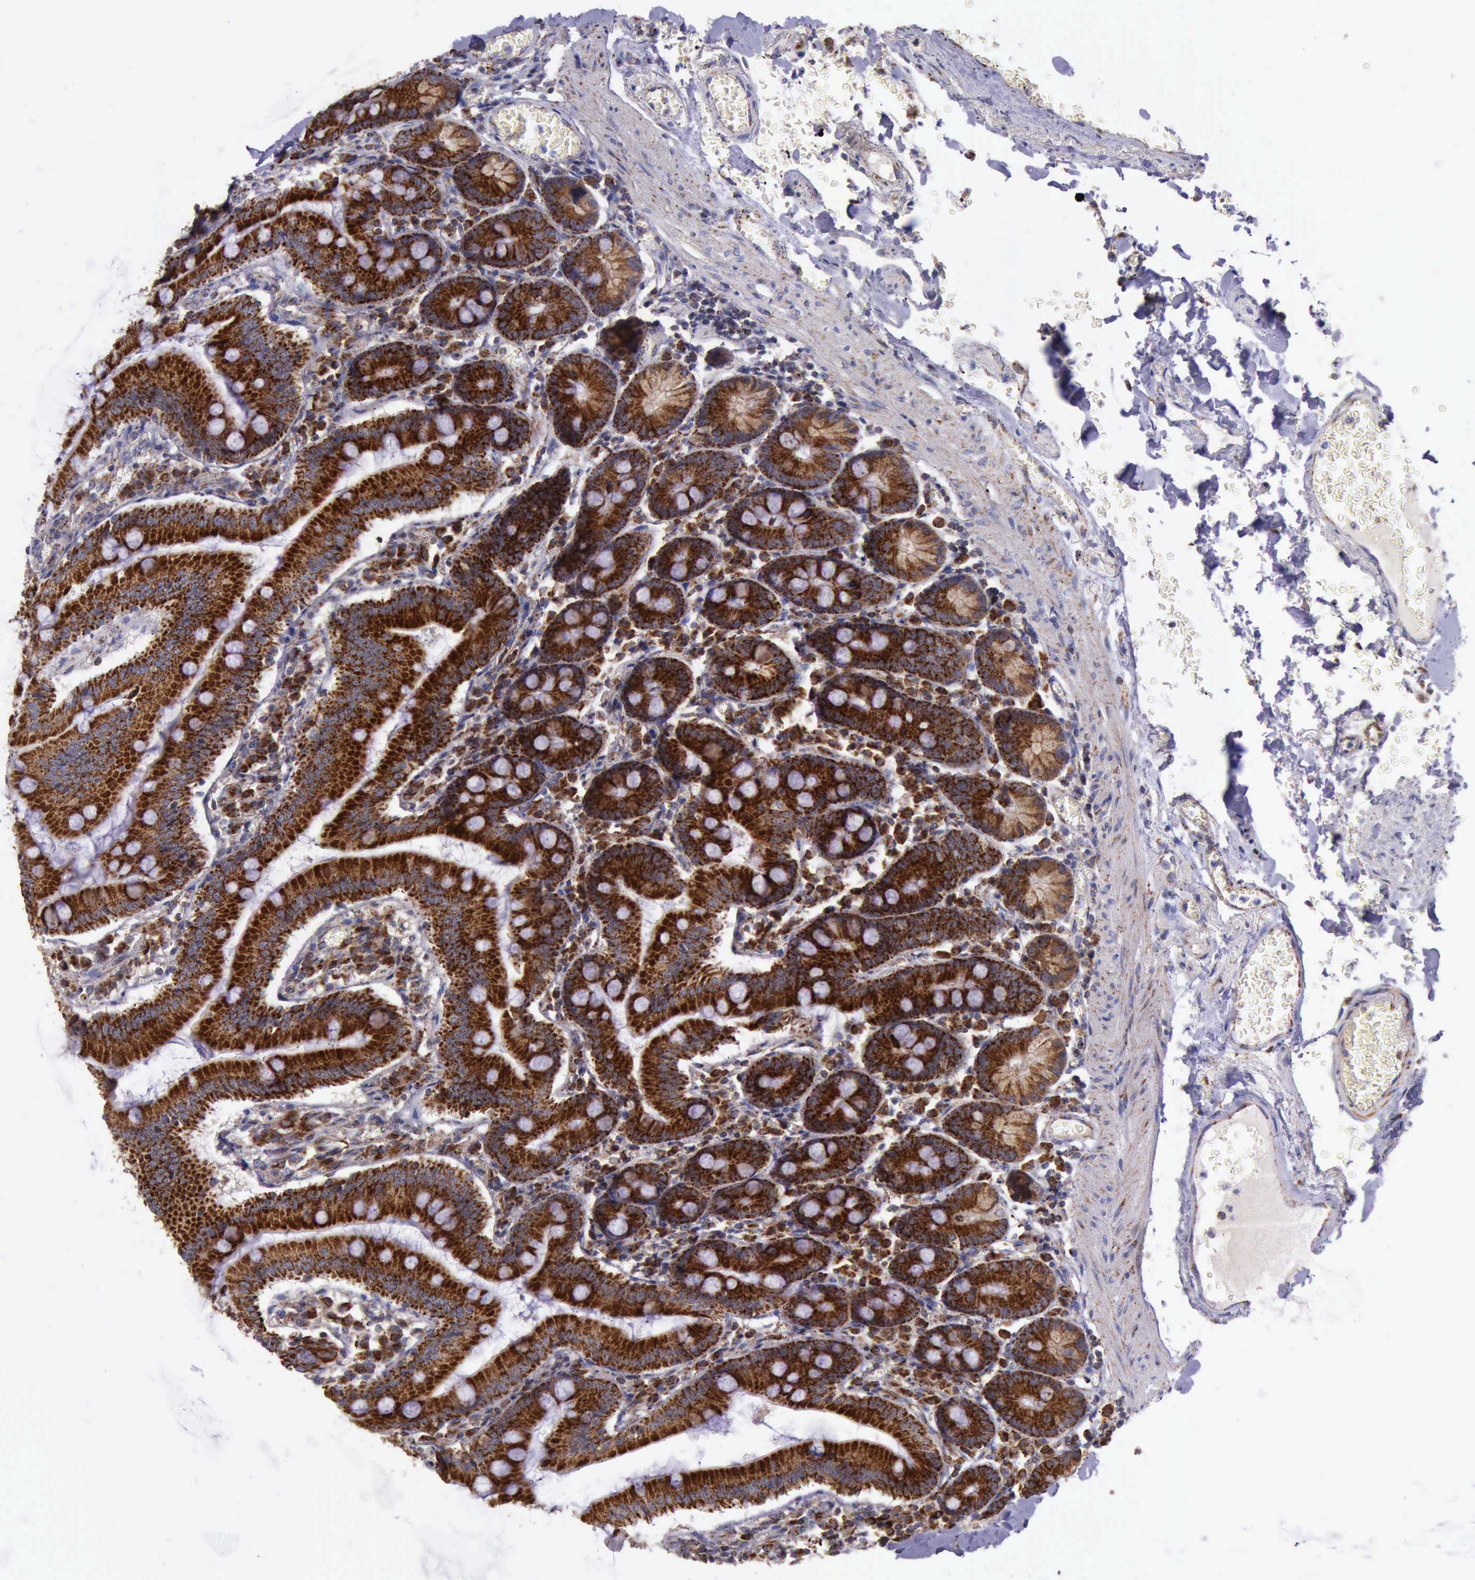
{"staining": {"intensity": "strong", "quantity": ">75%", "location": "cytoplasmic/membranous"}, "tissue": "small intestine", "cell_type": "Glandular cells", "image_type": "normal", "snomed": [{"axis": "morphology", "description": "Normal tissue, NOS"}, {"axis": "topography", "description": "Small intestine"}], "caption": "Glandular cells reveal high levels of strong cytoplasmic/membranous positivity in about >75% of cells in normal human small intestine. The staining is performed using DAB brown chromogen to label protein expression. The nuclei are counter-stained blue using hematoxylin.", "gene": "TXN2", "patient": {"sex": "male", "age": 71}}